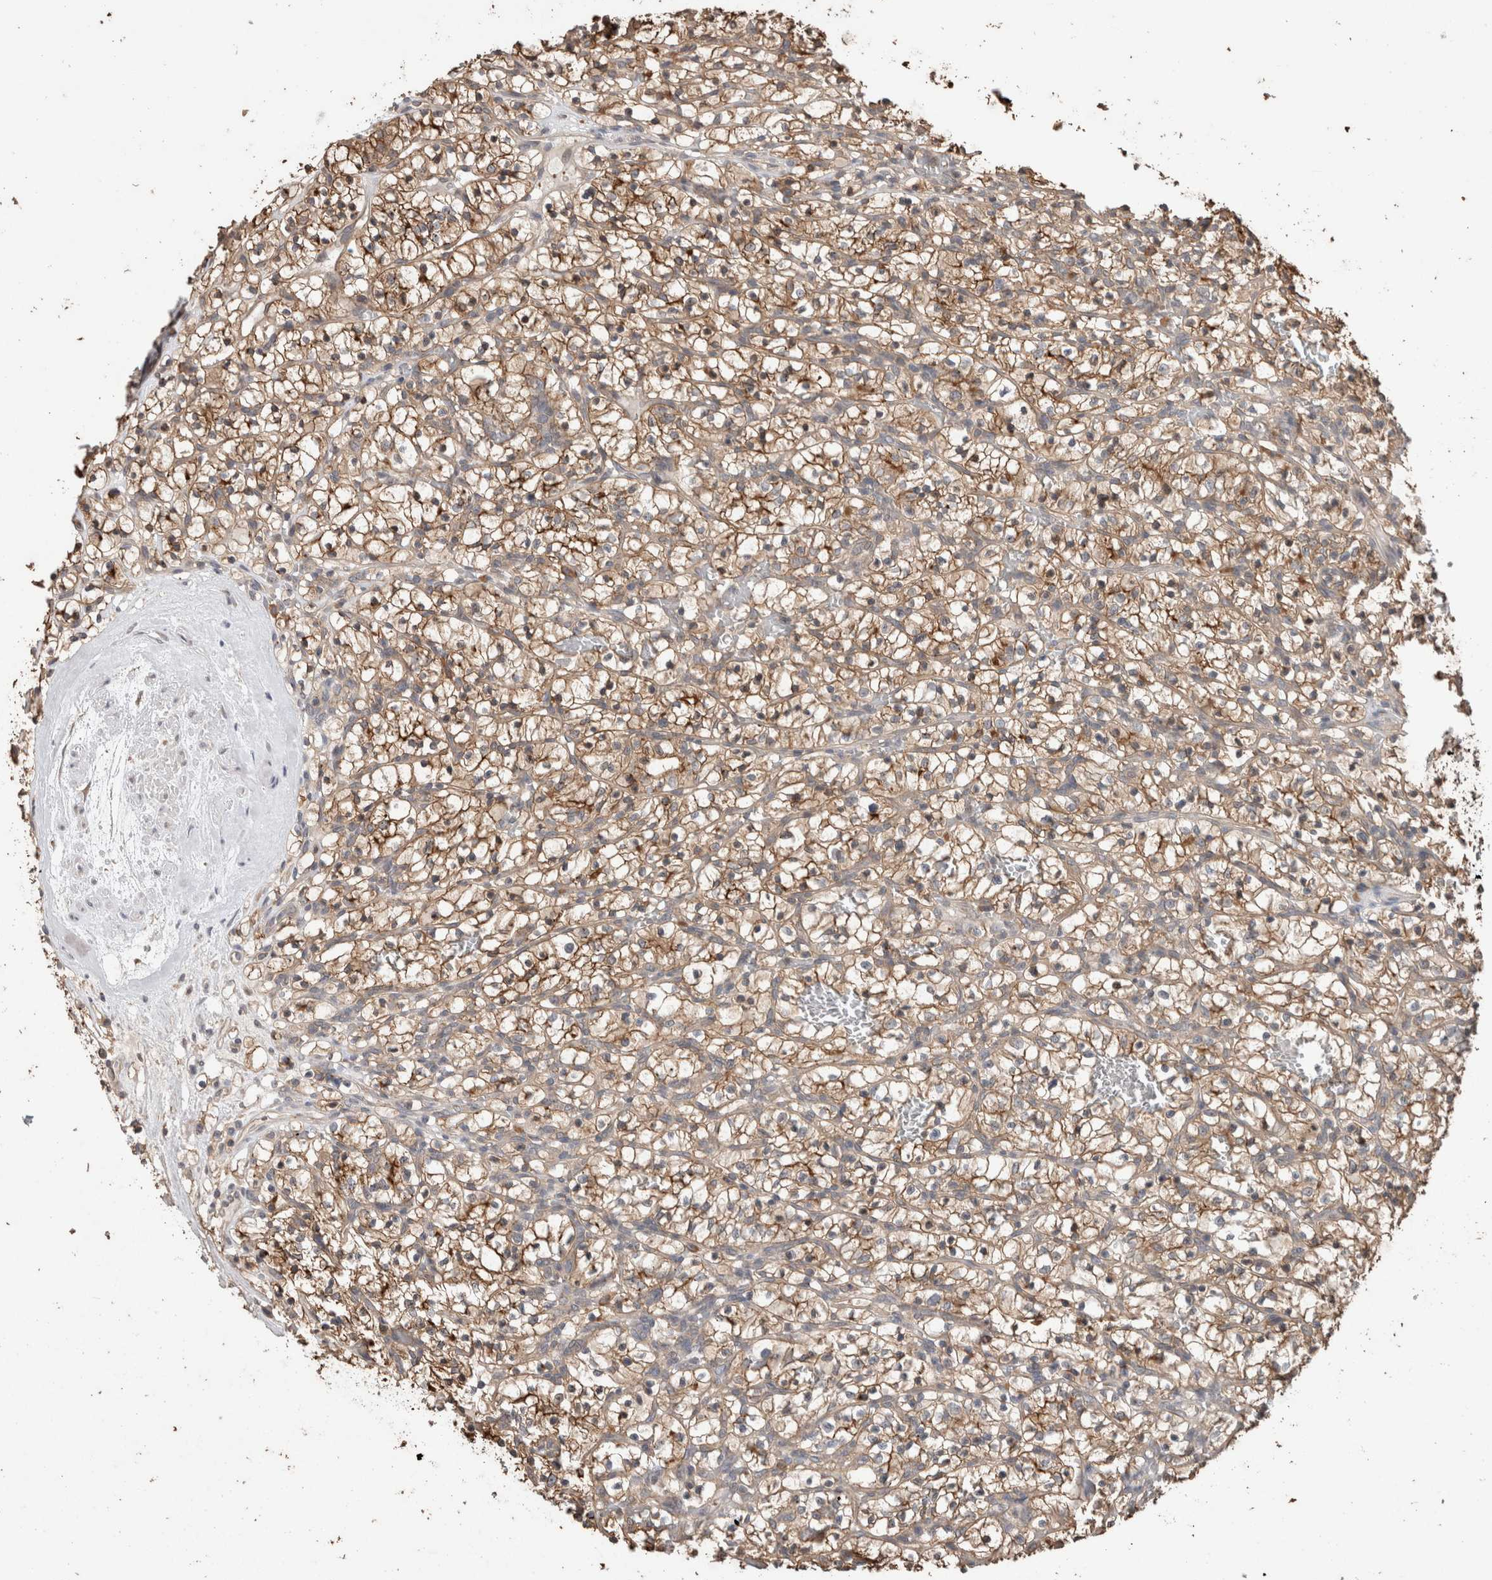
{"staining": {"intensity": "moderate", "quantity": ">75%", "location": "cytoplasmic/membranous"}, "tissue": "renal cancer", "cell_type": "Tumor cells", "image_type": "cancer", "snomed": [{"axis": "morphology", "description": "Adenocarcinoma, NOS"}, {"axis": "topography", "description": "Kidney"}], "caption": "Moderate cytoplasmic/membranous protein positivity is present in approximately >75% of tumor cells in adenocarcinoma (renal).", "gene": "TRIM5", "patient": {"sex": "female", "age": 57}}